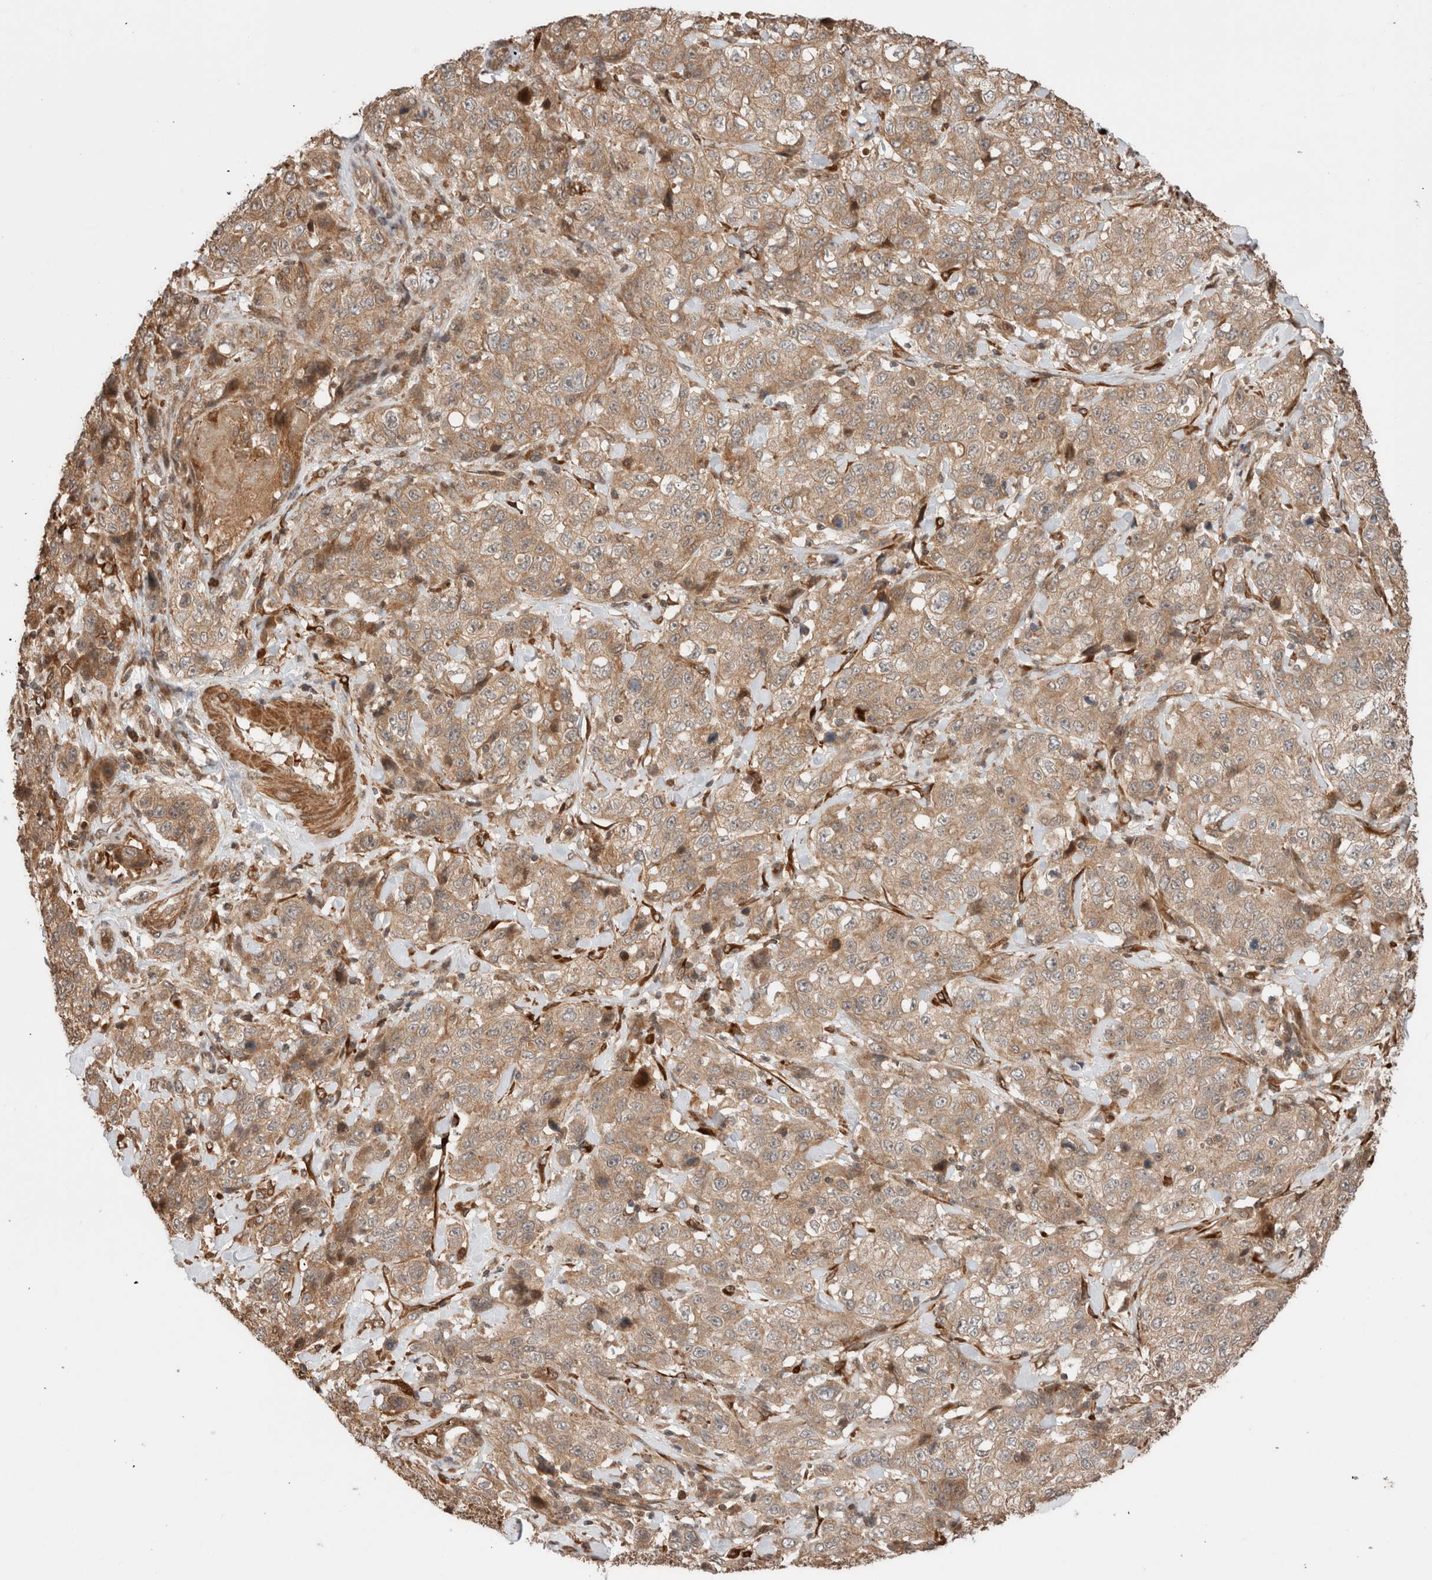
{"staining": {"intensity": "weak", "quantity": ">75%", "location": "cytoplasmic/membranous"}, "tissue": "stomach cancer", "cell_type": "Tumor cells", "image_type": "cancer", "snomed": [{"axis": "morphology", "description": "Adenocarcinoma, NOS"}, {"axis": "topography", "description": "Stomach"}], "caption": "A low amount of weak cytoplasmic/membranous staining is present in about >75% of tumor cells in stomach adenocarcinoma tissue. (DAB (3,3'-diaminobenzidine) IHC, brown staining for protein, blue staining for nuclei).", "gene": "ZNF649", "patient": {"sex": "male", "age": 48}}